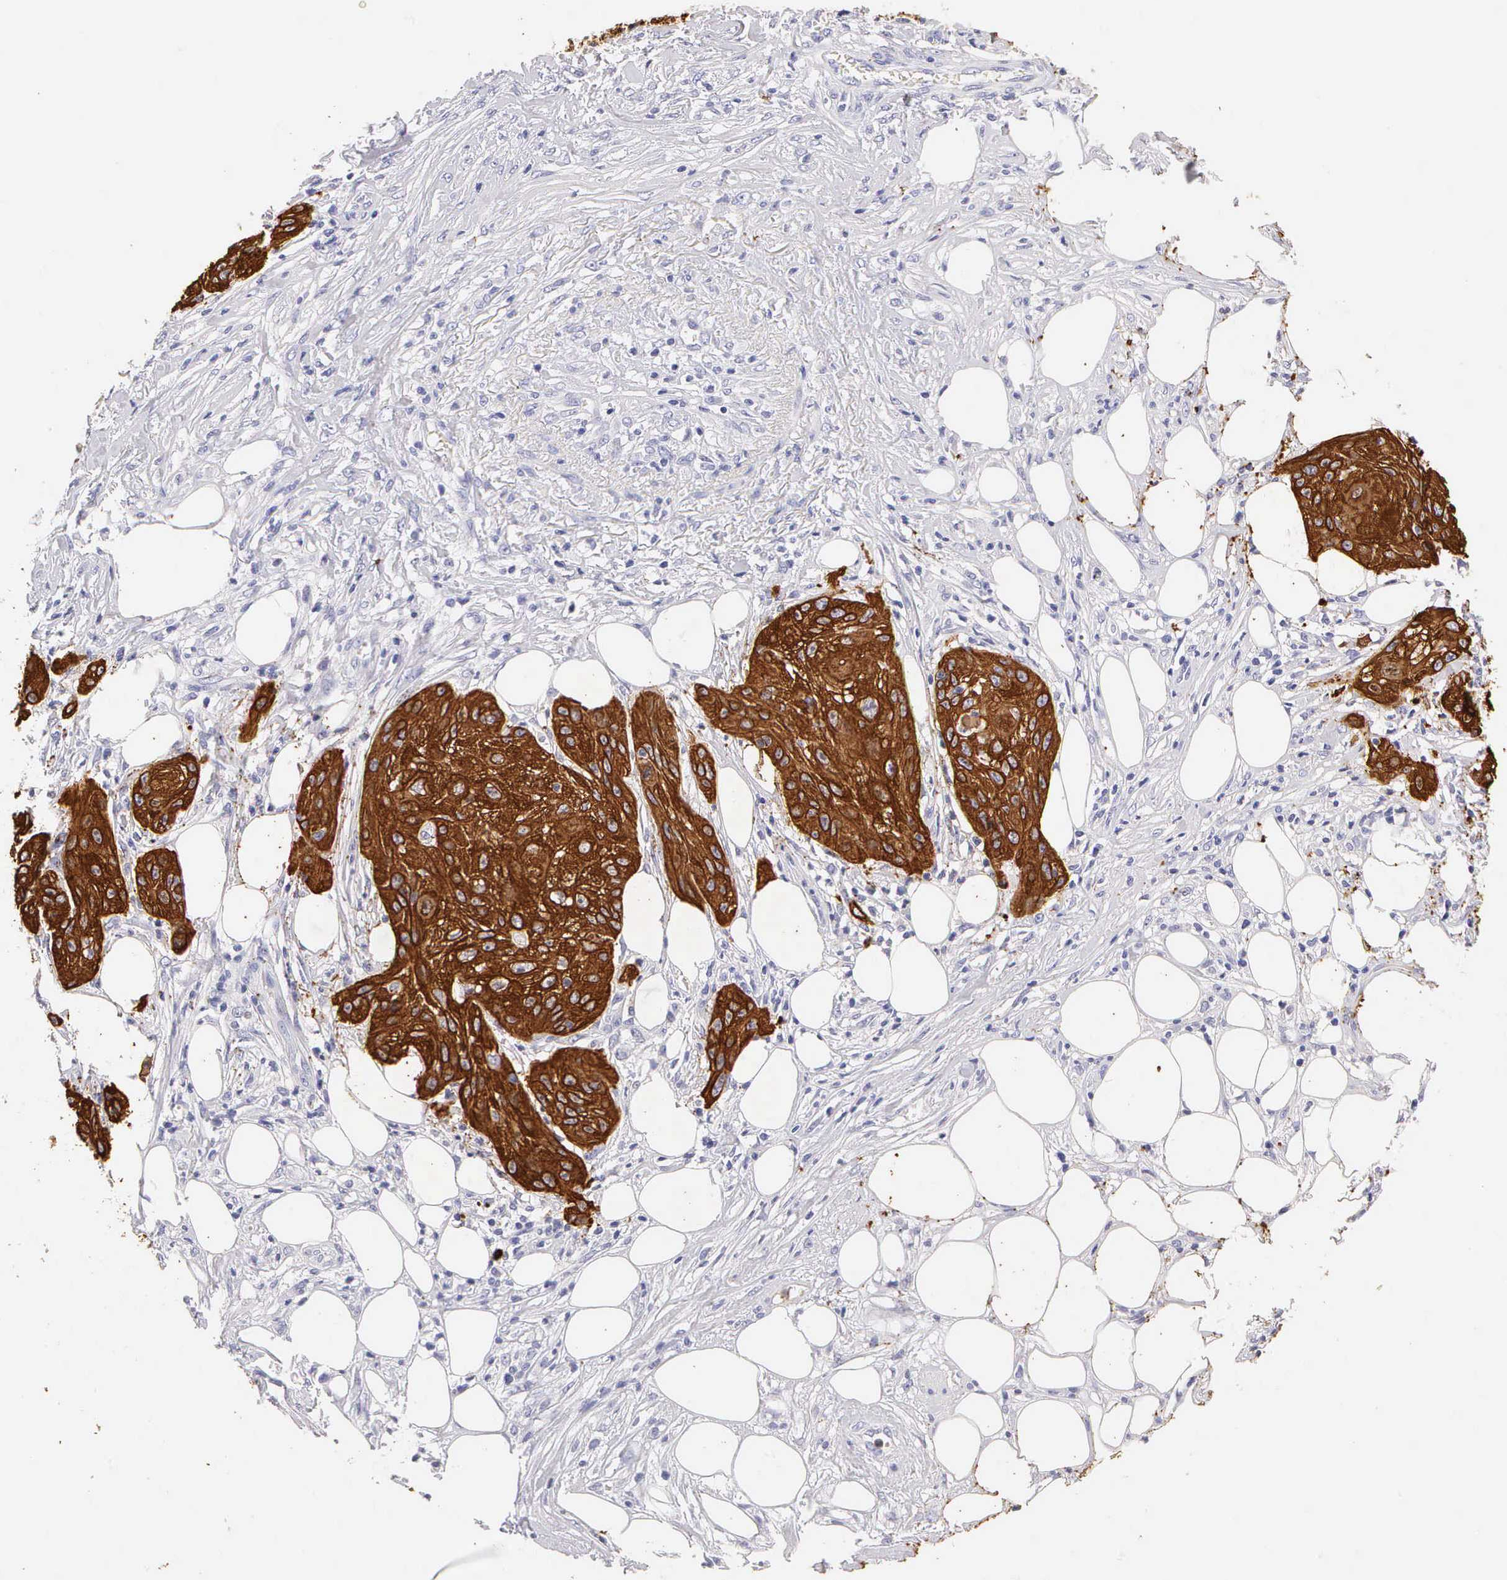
{"staining": {"intensity": "strong", "quantity": ">75%", "location": "cytoplasmic/membranous"}, "tissue": "skin cancer", "cell_type": "Tumor cells", "image_type": "cancer", "snomed": [{"axis": "morphology", "description": "Squamous cell carcinoma, NOS"}, {"axis": "topography", "description": "Skin"}], "caption": "A brown stain highlights strong cytoplasmic/membranous expression of a protein in skin cancer tumor cells.", "gene": "KRT17", "patient": {"sex": "female", "age": 88}}